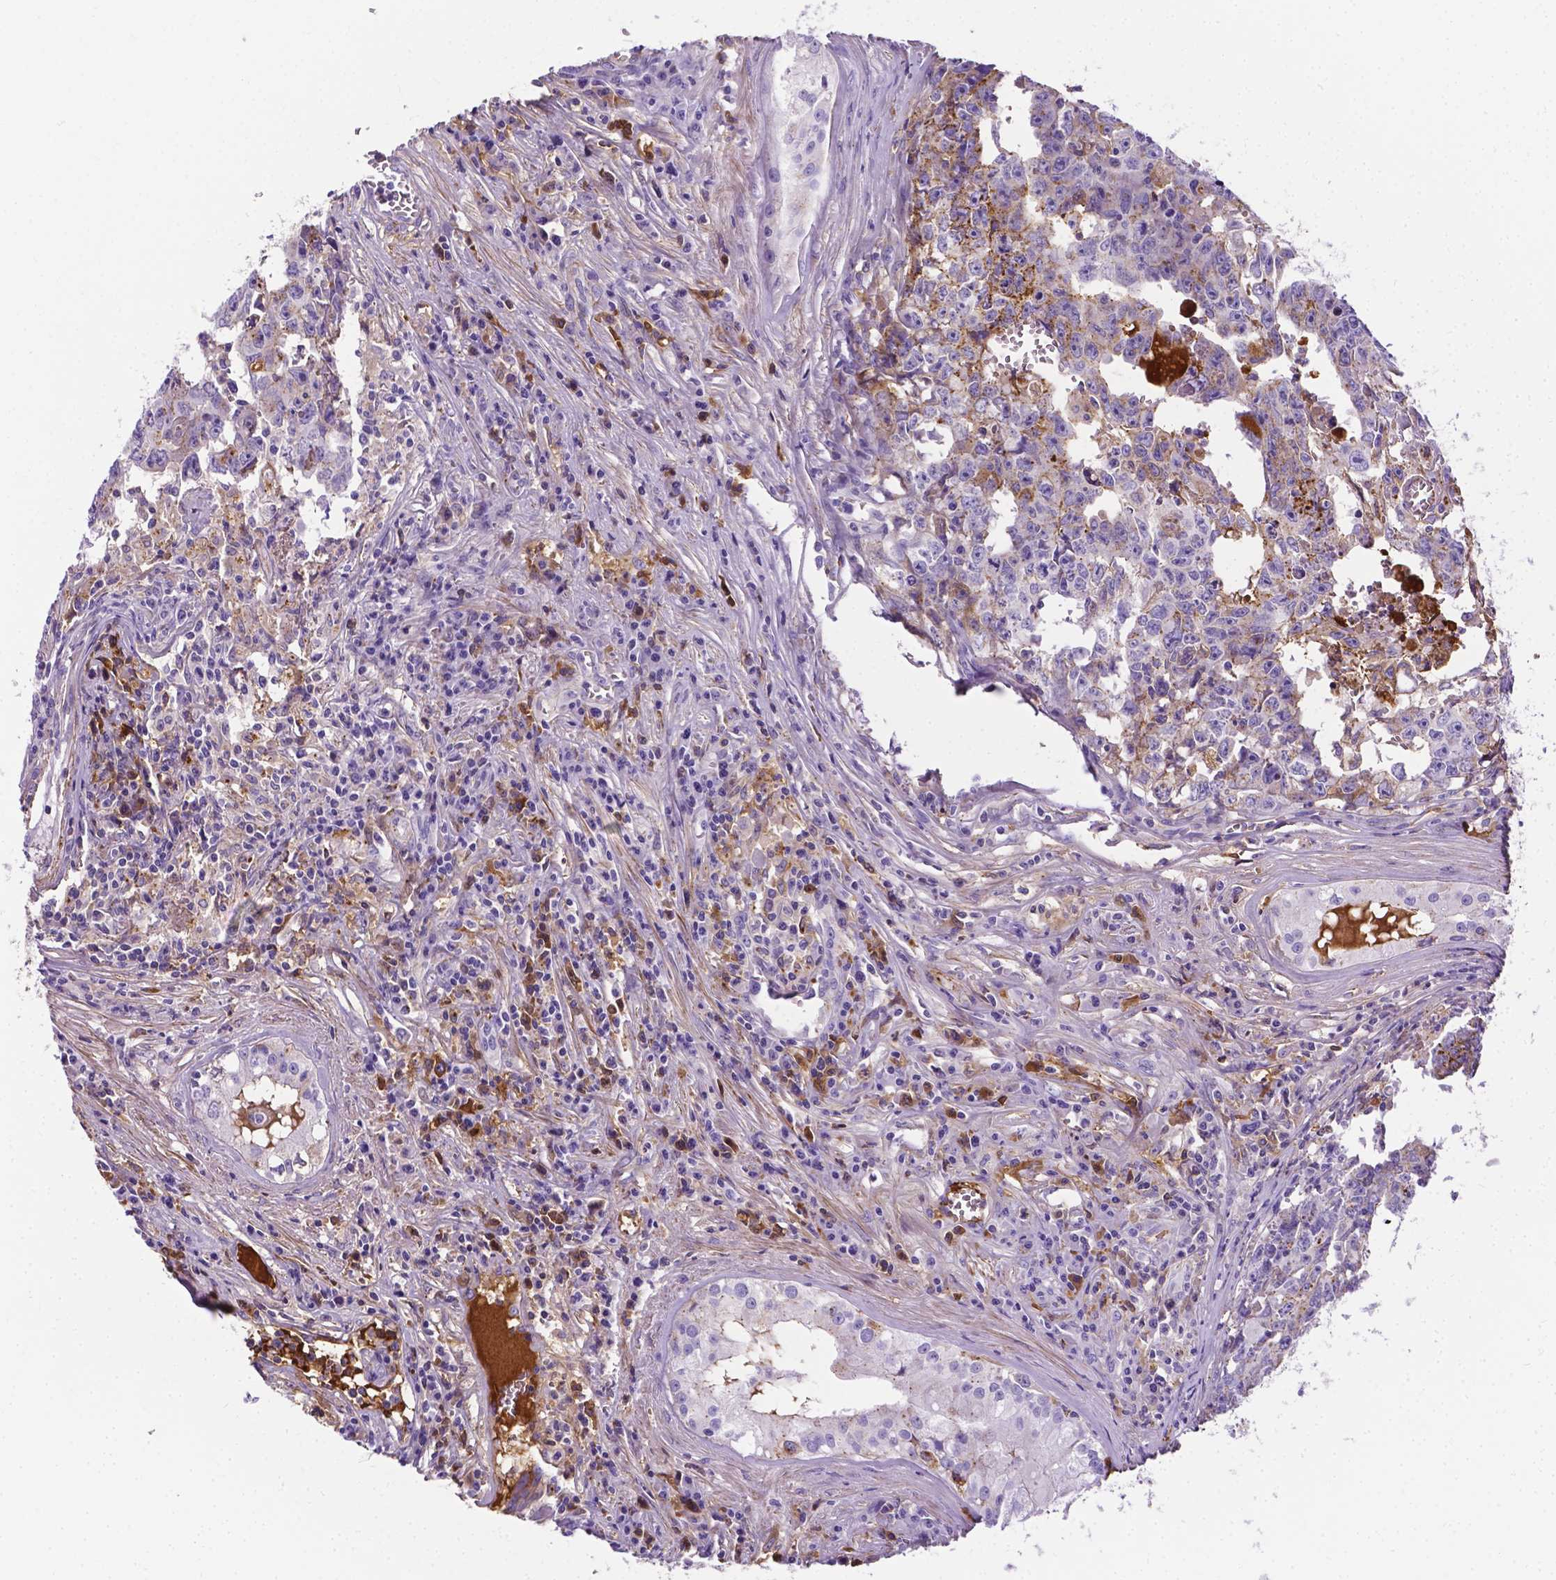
{"staining": {"intensity": "negative", "quantity": "none", "location": "none"}, "tissue": "testis cancer", "cell_type": "Tumor cells", "image_type": "cancer", "snomed": [{"axis": "morphology", "description": "Carcinoma, Embryonal, NOS"}, {"axis": "topography", "description": "Testis"}], "caption": "The immunohistochemistry (IHC) photomicrograph has no significant expression in tumor cells of testis cancer tissue. Nuclei are stained in blue.", "gene": "APOE", "patient": {"sex": "male", "age": 22}}